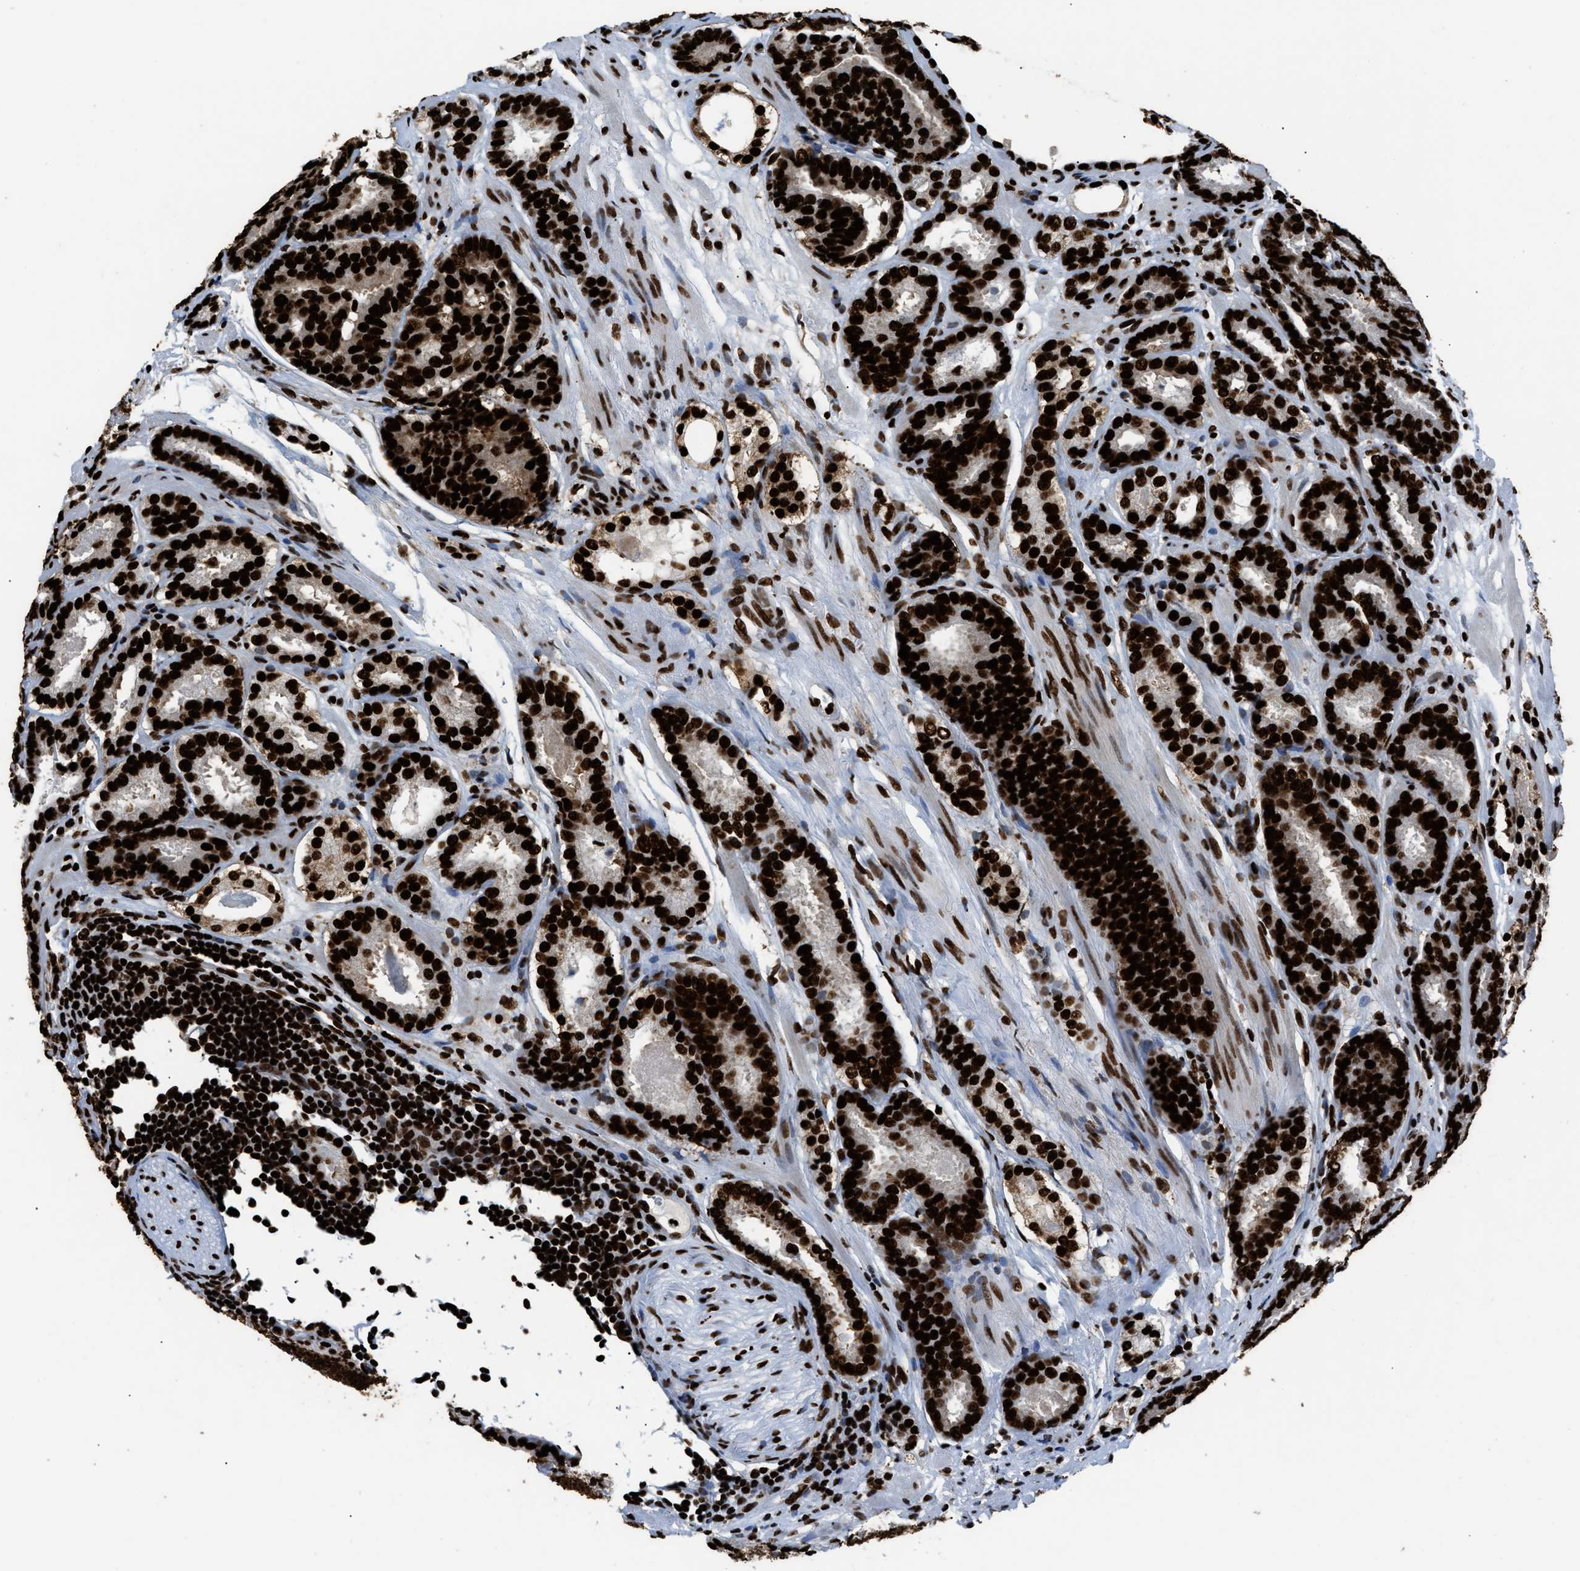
{"staining": {"intensity": "strong", "quantity": ">75%", "location": "nuclear"}, "tissue": "prostate cancer", "cell_type": "Tumor cells", "image_type": "cancer", "snomed": [{"axis": "morphology", "description": "Adenocarcinoma, Low grade"}, {"axis": "topography", "description": "Prostate"}], "caption": "Adenocarcinoma (low-grade) (prostate) stained for a protein displays strong nuclear positivity in tumor cells. The staining was performed using DAB, with brown indicating positive protein expression. Nuclei are stained blue with hematoxylin.", "gene": "HNRNPM", "patient": {"sex": "male", "age": 69}}